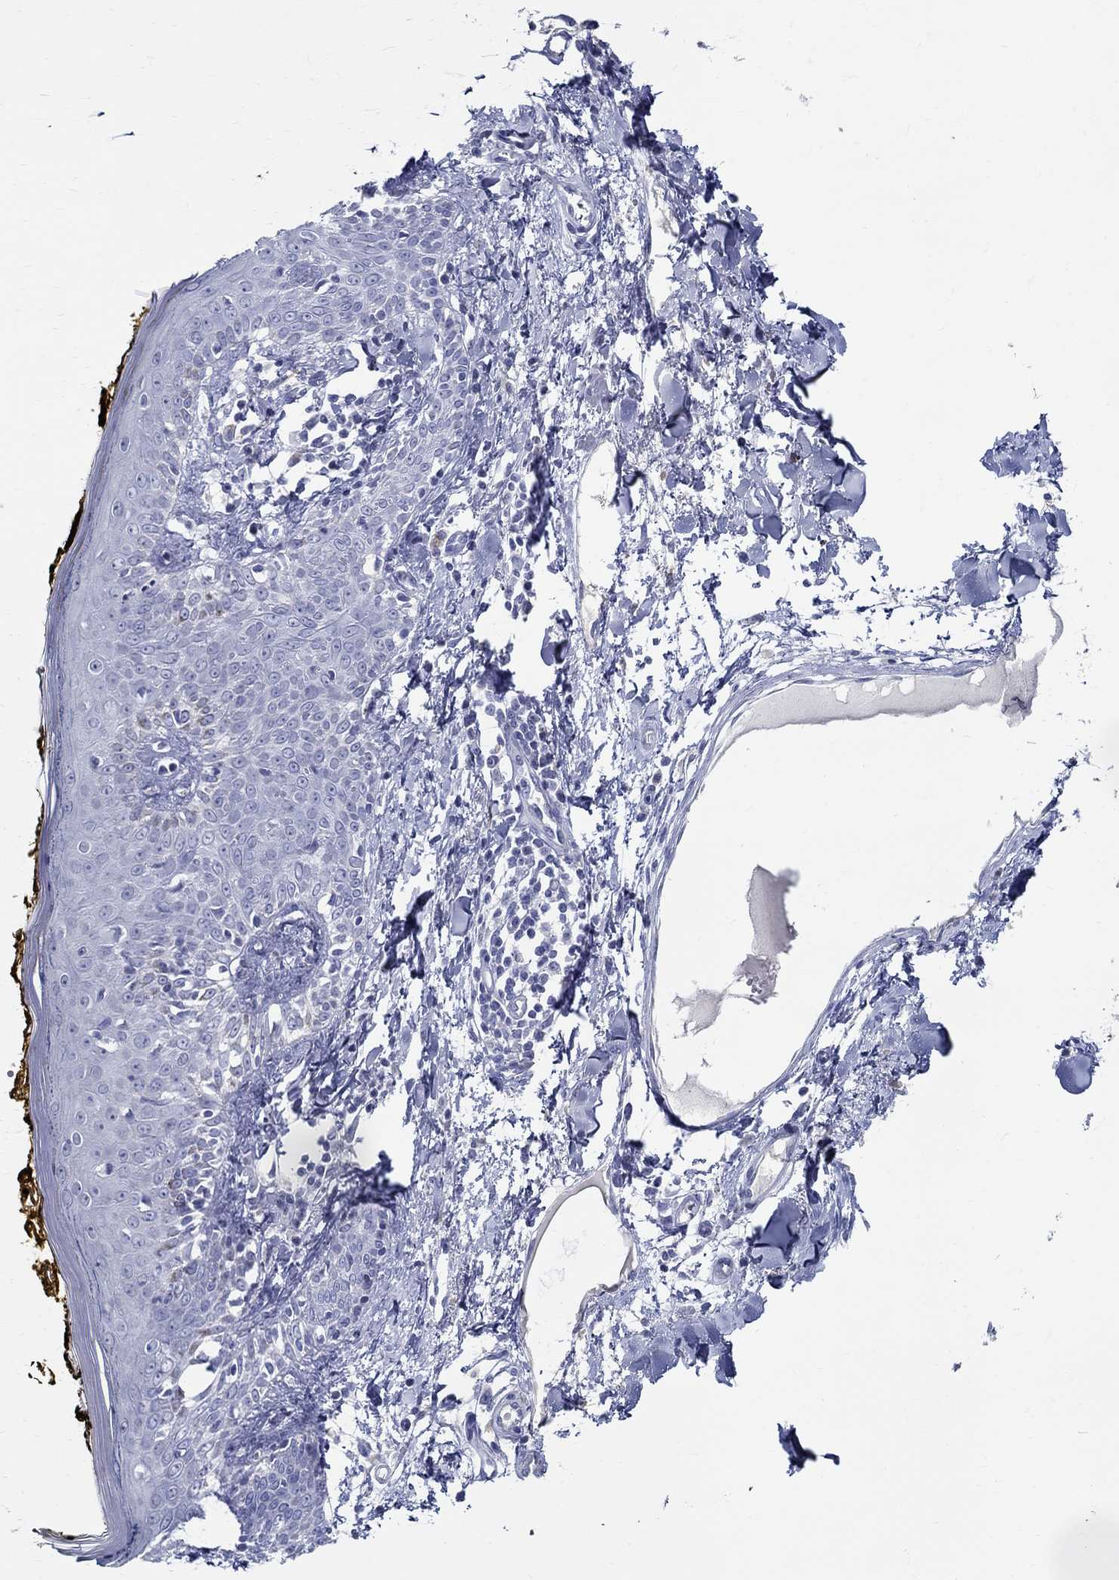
{"staining": {"intensity": "negative", "quantity": "none", "location": "none"}, "tissue": "skin", "cell_type": "Fibroblasts", "image_type": "normal", "snomed": [{"axis": "morphology", "description": "Normal tissue, NOS"}, {"axis": "topography", "description": "Skin"}], "caption": "High power microscopy image of an immunohistochemistry image of benign skin, revealing no significant positivity in fibroblasts.", "gene": "CETN1", "patient": {"sex": "male", "age": 76}}